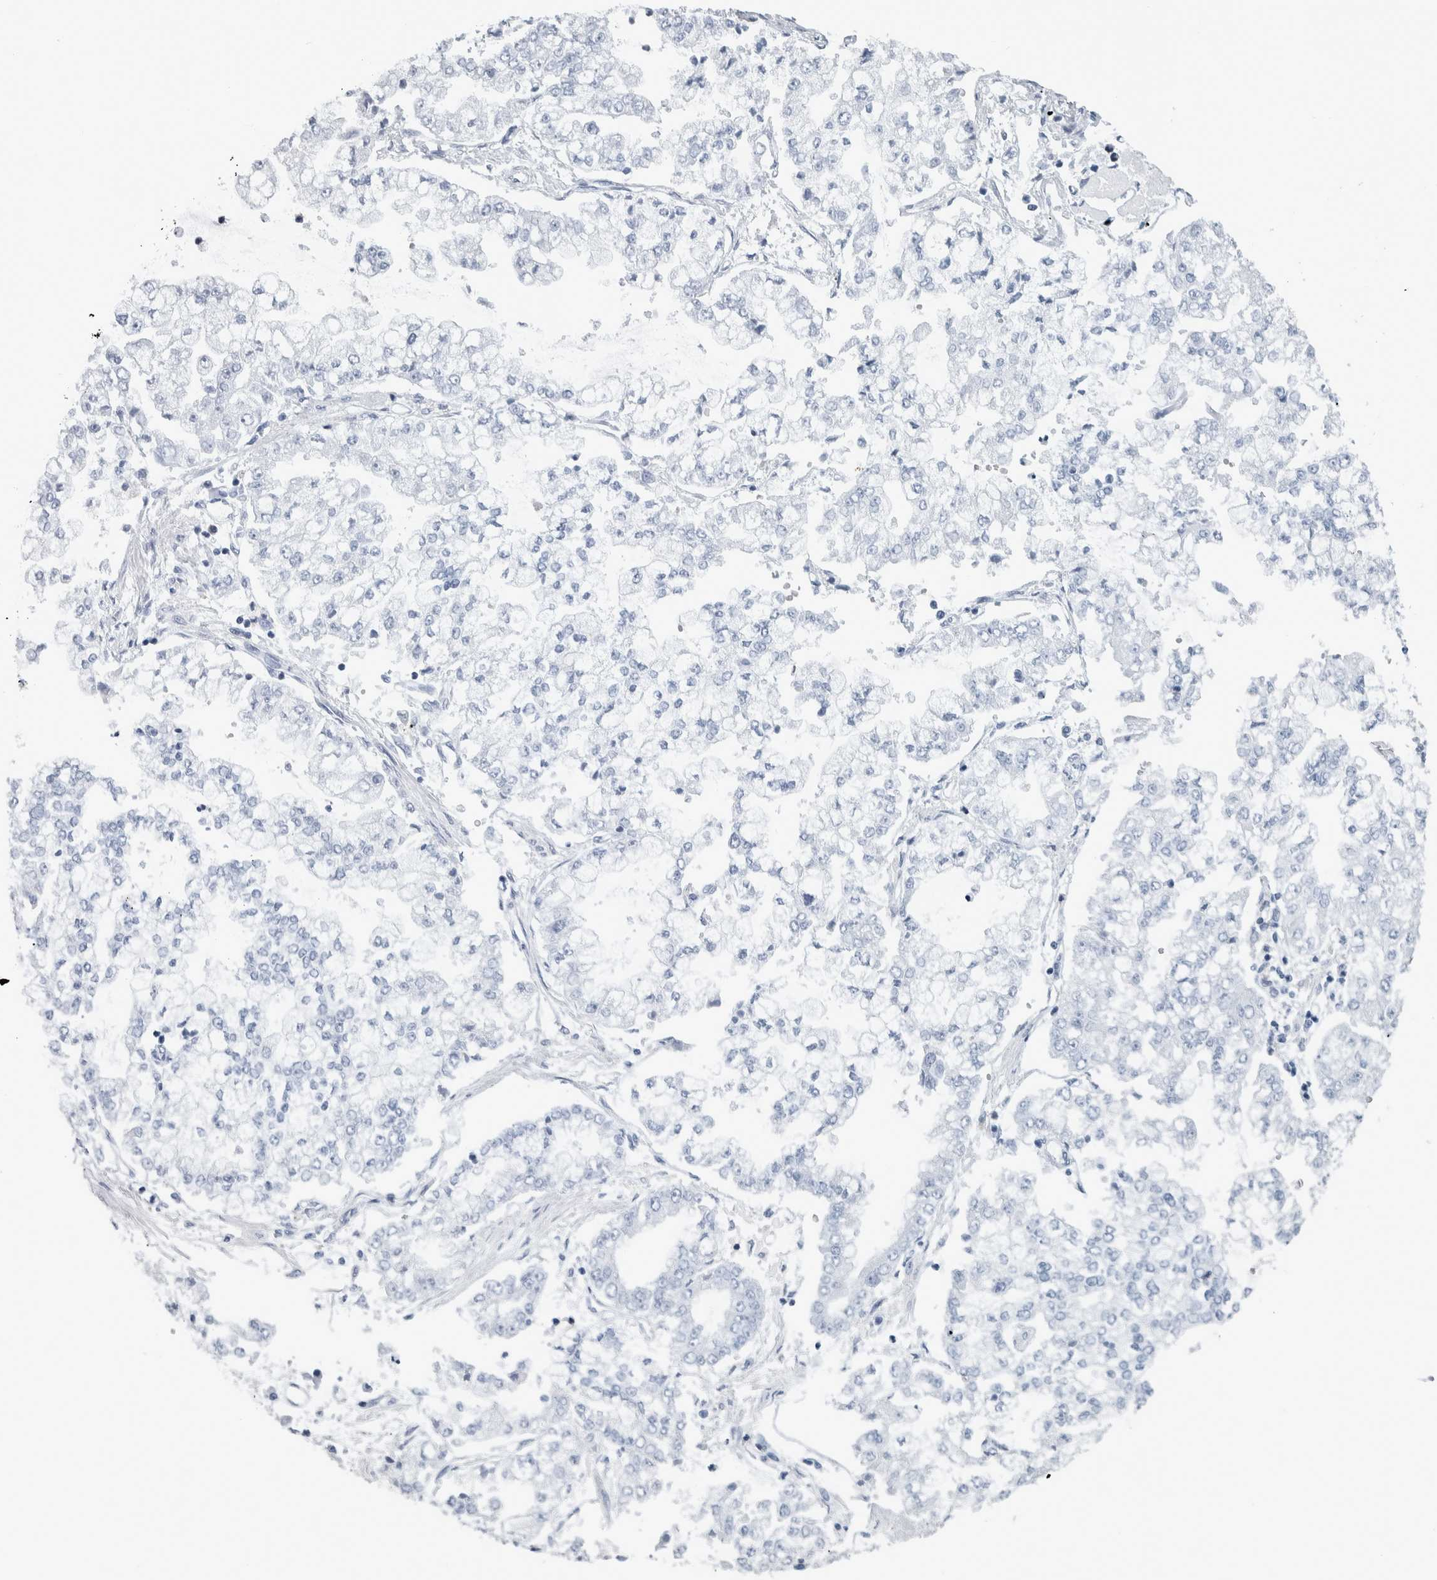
{"staining": {"intensity": "negative", "quantity": "none", "location": "none"}, "tissue": "stomach cancer", "cell_type": "Tumor cells", "image_type": "cancer", "snomed": [{"axis": "morphology", "description": "Adenocarcinoma, NOS"}, {"axis": "topography", "description": "Stomach"}], "caption": "A high-resolution image shows immunohistochemistry staining of stomach cancer, which displays no significant staining in tumor cells.", "gene": "SKAP2", "patient": {"sex": "male", "age": 76}}